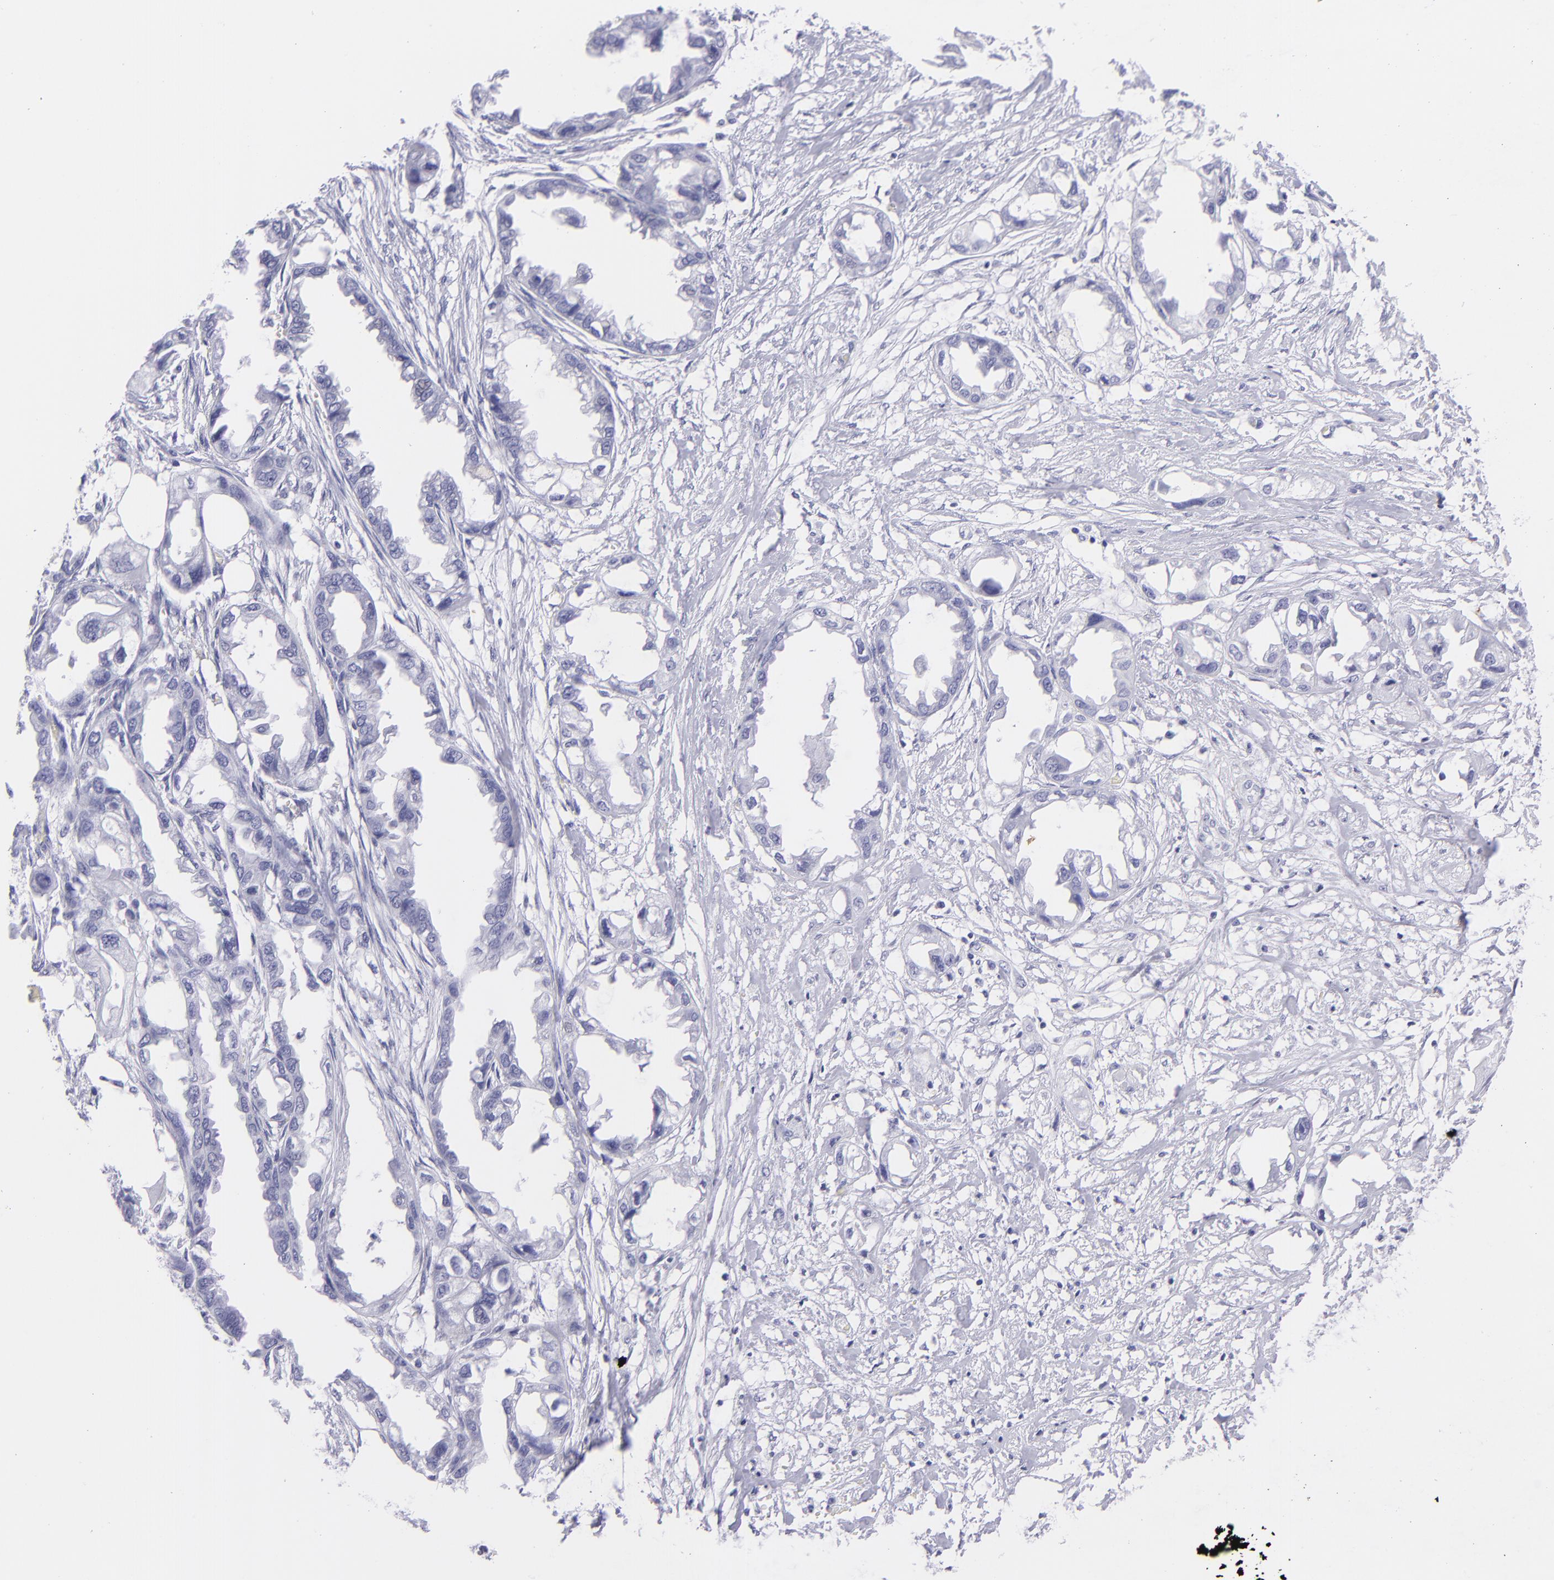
{"staining": {"intensity": "negative", "quantity": "none", "location": "none"}, "tissue": "endometrial cancer", "cell_type": "Tumor cells", "image_type": "cancer", "snomed": [{"axis": "morphology", "description": "Adenocarcinoma, NOS"}, {"axis": "topography", "description": "Endometrium"}], "caption": "This is a micrograph of immunohistochemistry staining of endometrial cancer, which shows no expression in tumor cells.", "gene": "CNP", "patient": {"sex": "female", "age": 67}}